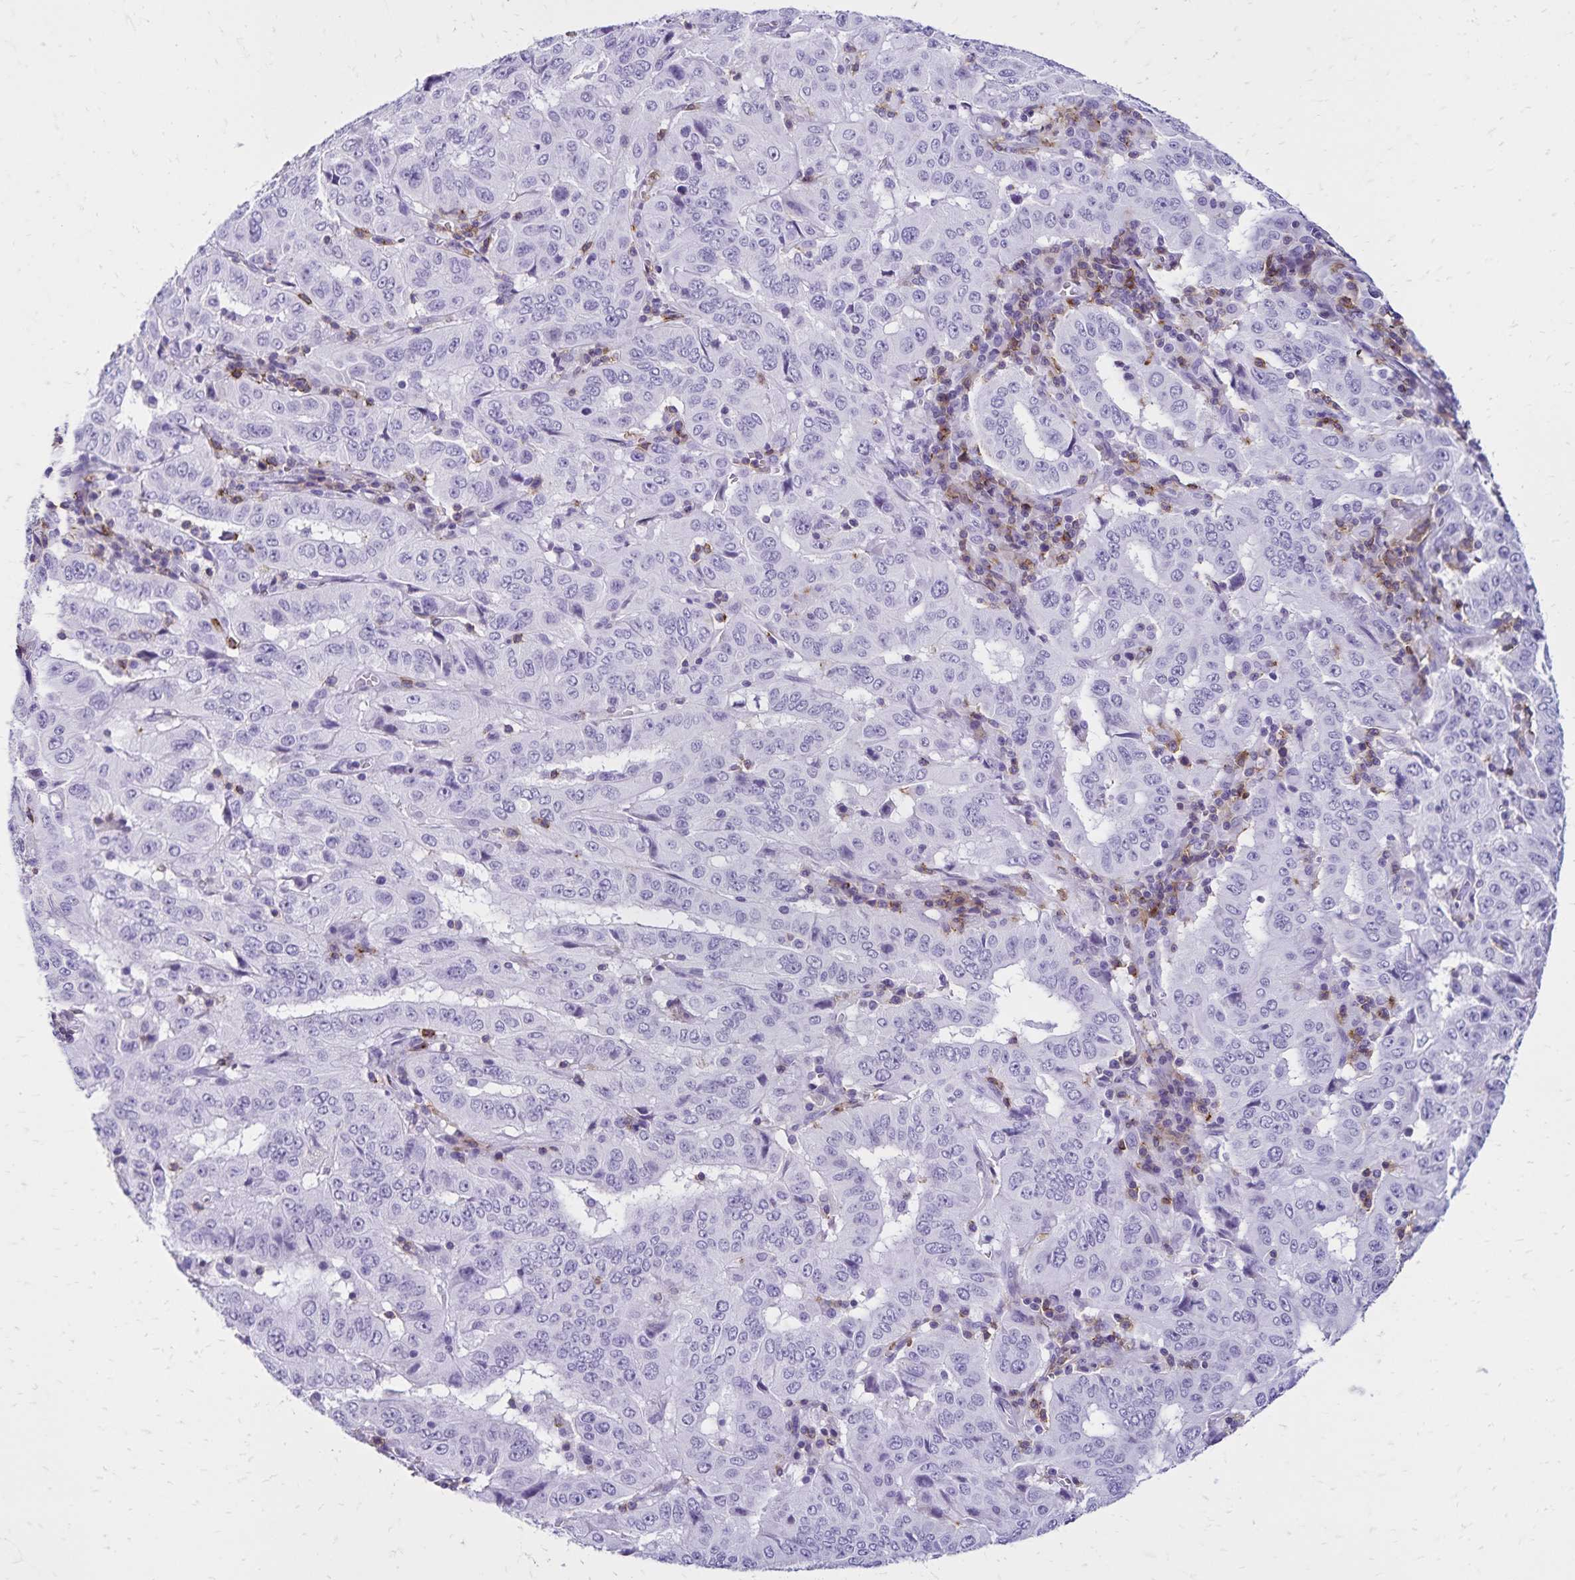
{"staining": {"intensity": "negative", "quantity": "none", "location": "none"}, "tissue": "pancreatic cancer", "cell_type": "Tumor cells", "image_type": "cancer", "snomed": [{"axis": "morphology", "description": "Adenocarcinoma, NOS"}, {"axis": "topography", "description": "Pancreas"}], "caption": "A high-resolution histopathology image shows IHC staining of pancreatic cancer (adenocarcinoma), which exhibits no significant expression in tumor cells.", "gene": "CD27", "patient": {"sex": "male", "age": 63}}